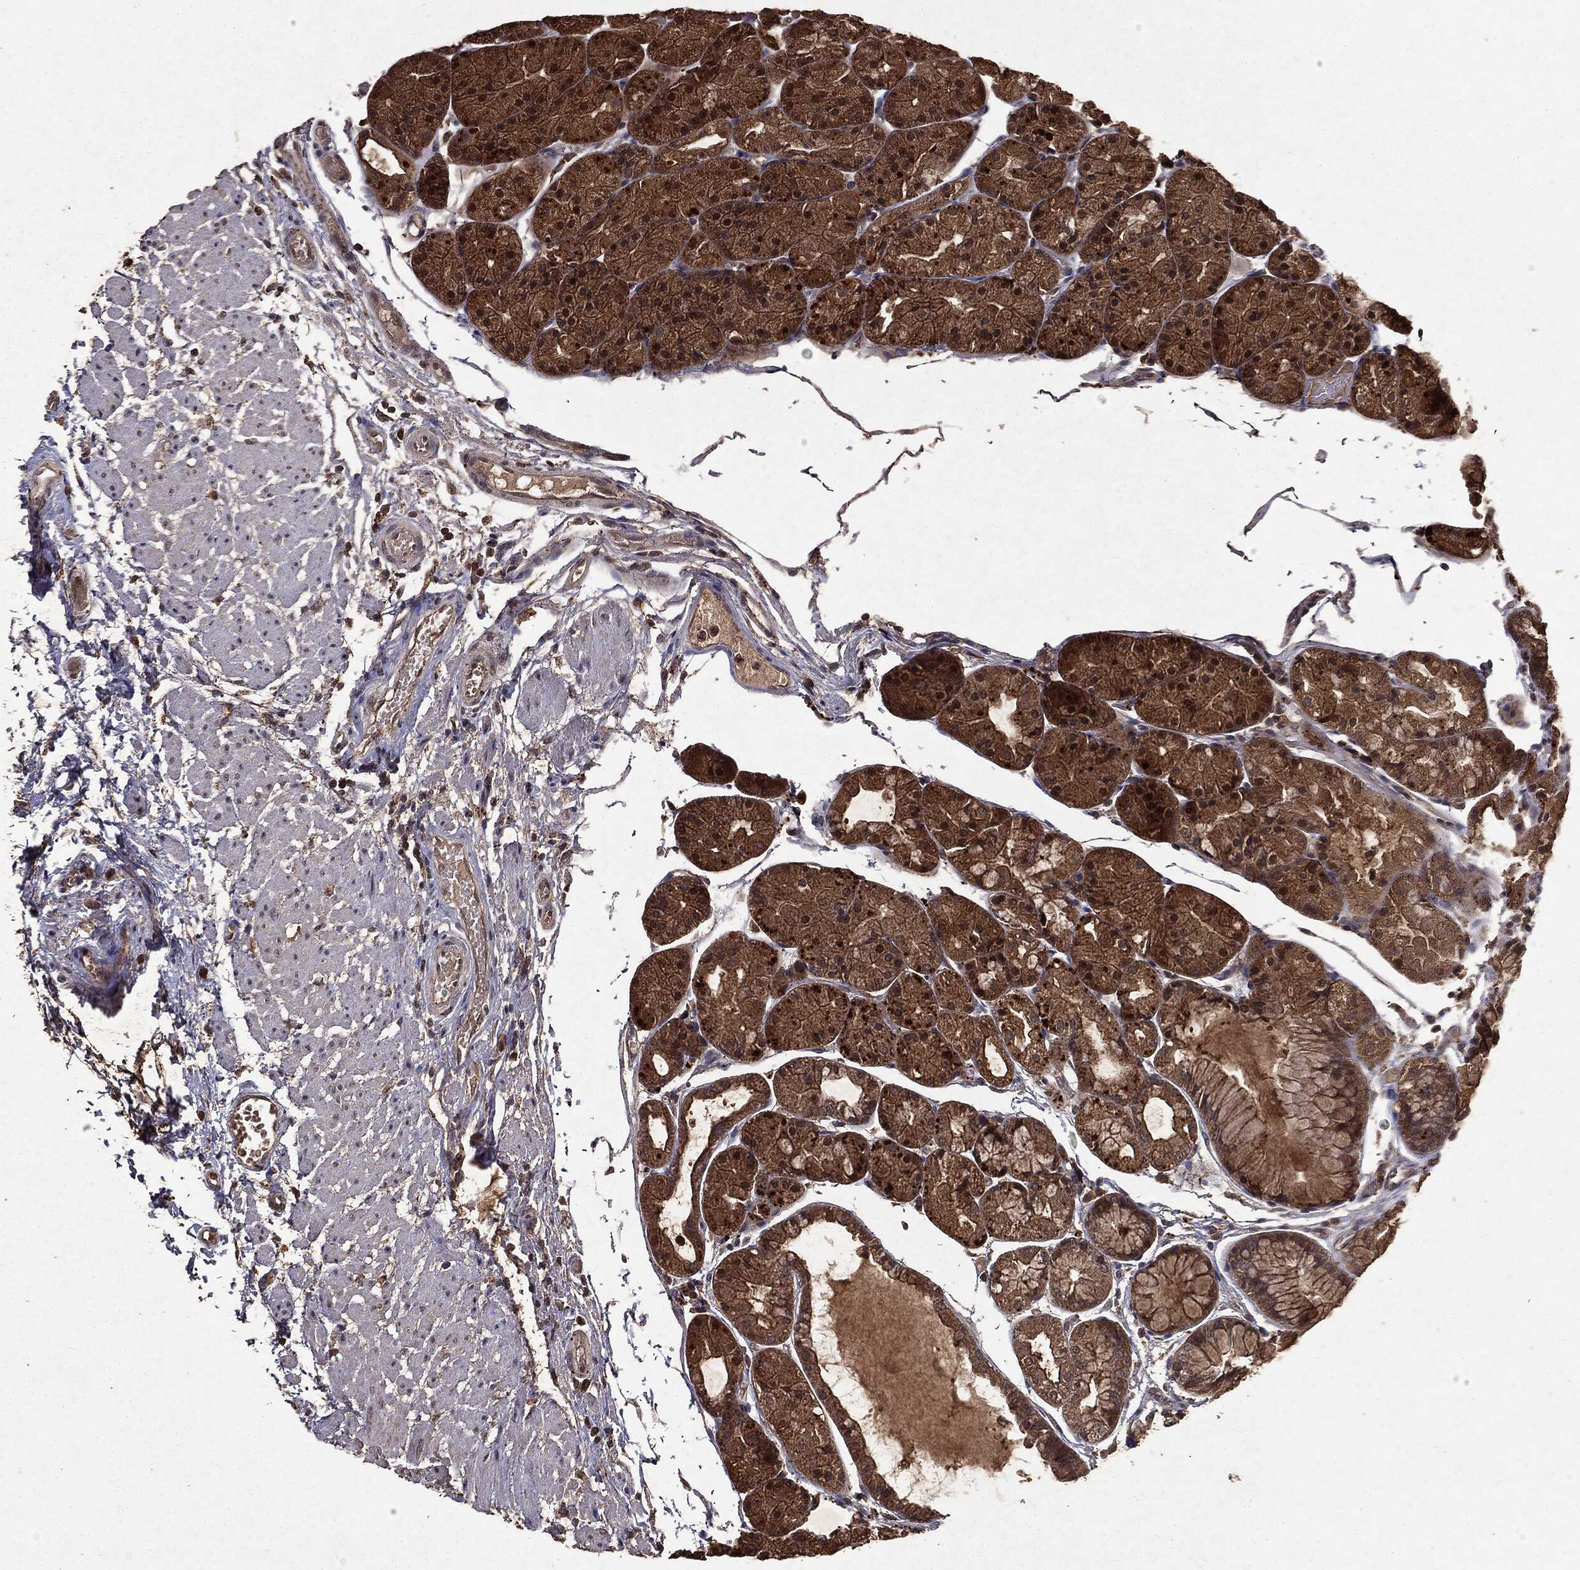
{"staining": {"intensity": "strong", "quantity": "25%-75%", "location": "cytoplasmic/membranous,nuclear"}, "tissue": "stomach", "cell_type": "Glandular cells", "image_type": "normal", "snomed": [{"axis": "morphology", "description": "Normal tissue, NOS"}, {"axis": "topography", "description": "Stomach, upper"}], "caption": "IHC photomicrograph of benign human stomach stained for a protein (brown), which shows high levels of strong cytoplasmic/membranous,nuclear expression in approximately 25%-75% of glandular cells.", "gene": "MTOR", "patient": {"sex": "male", "age": 72}}